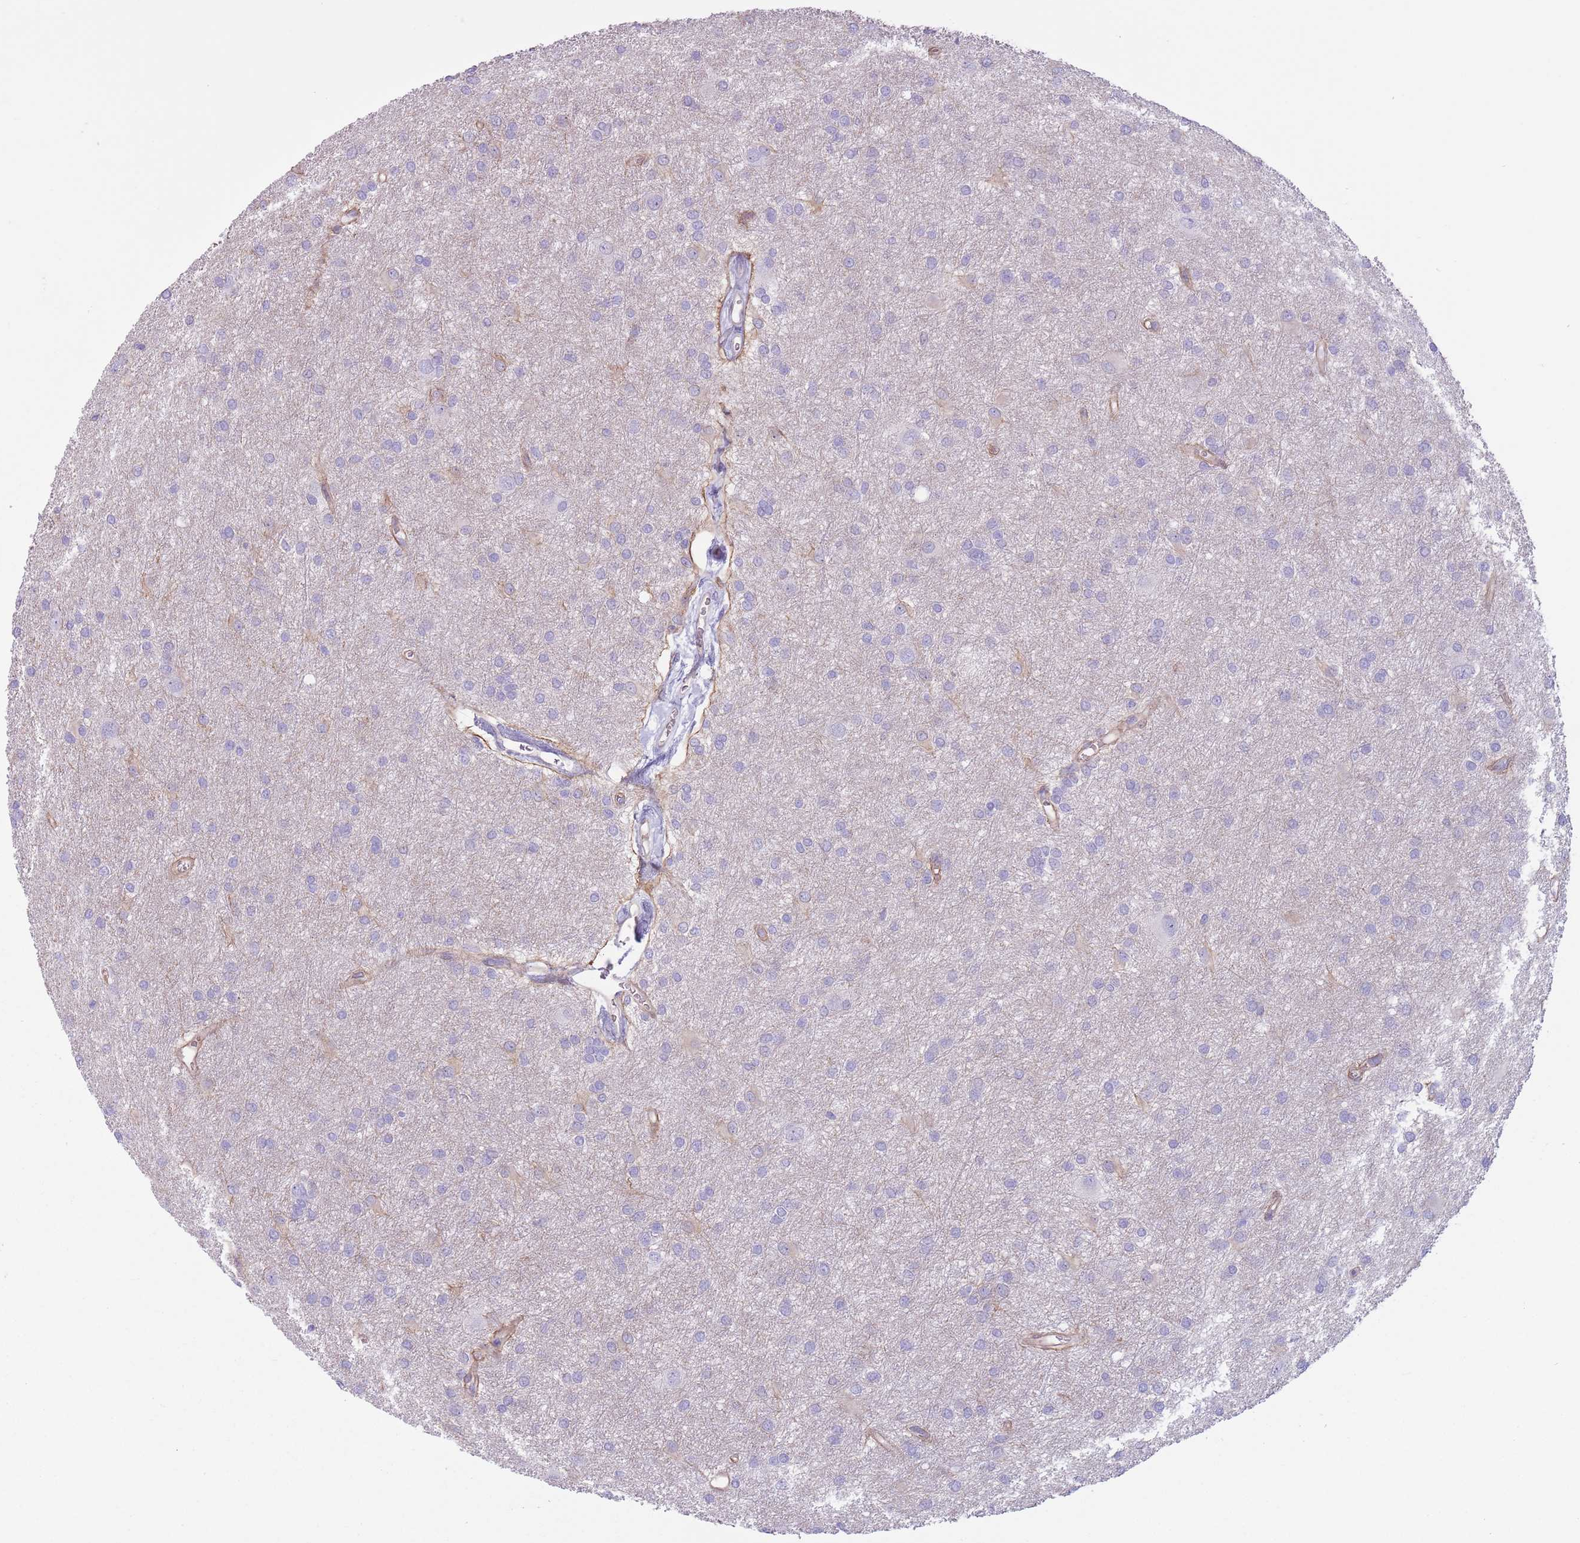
{"staining": {"intensity": "negative", "quantity": "none", "location": "none"}, "tissue": "glioma", "cell_type": "Tumor cells", "image_type": "cancer", "snomed": [{"axis": "morphology", "description": "Glioma, malignant, High grade"}, {"axis": "topography", "description": "Brain"}], "caption": "Immunohistochemistry (IHC) of human high-grade glioma (malignant) shows no staining in tumor cells.", "gene": "RBP3", "patient": {"sex": "female", "age": 50}}